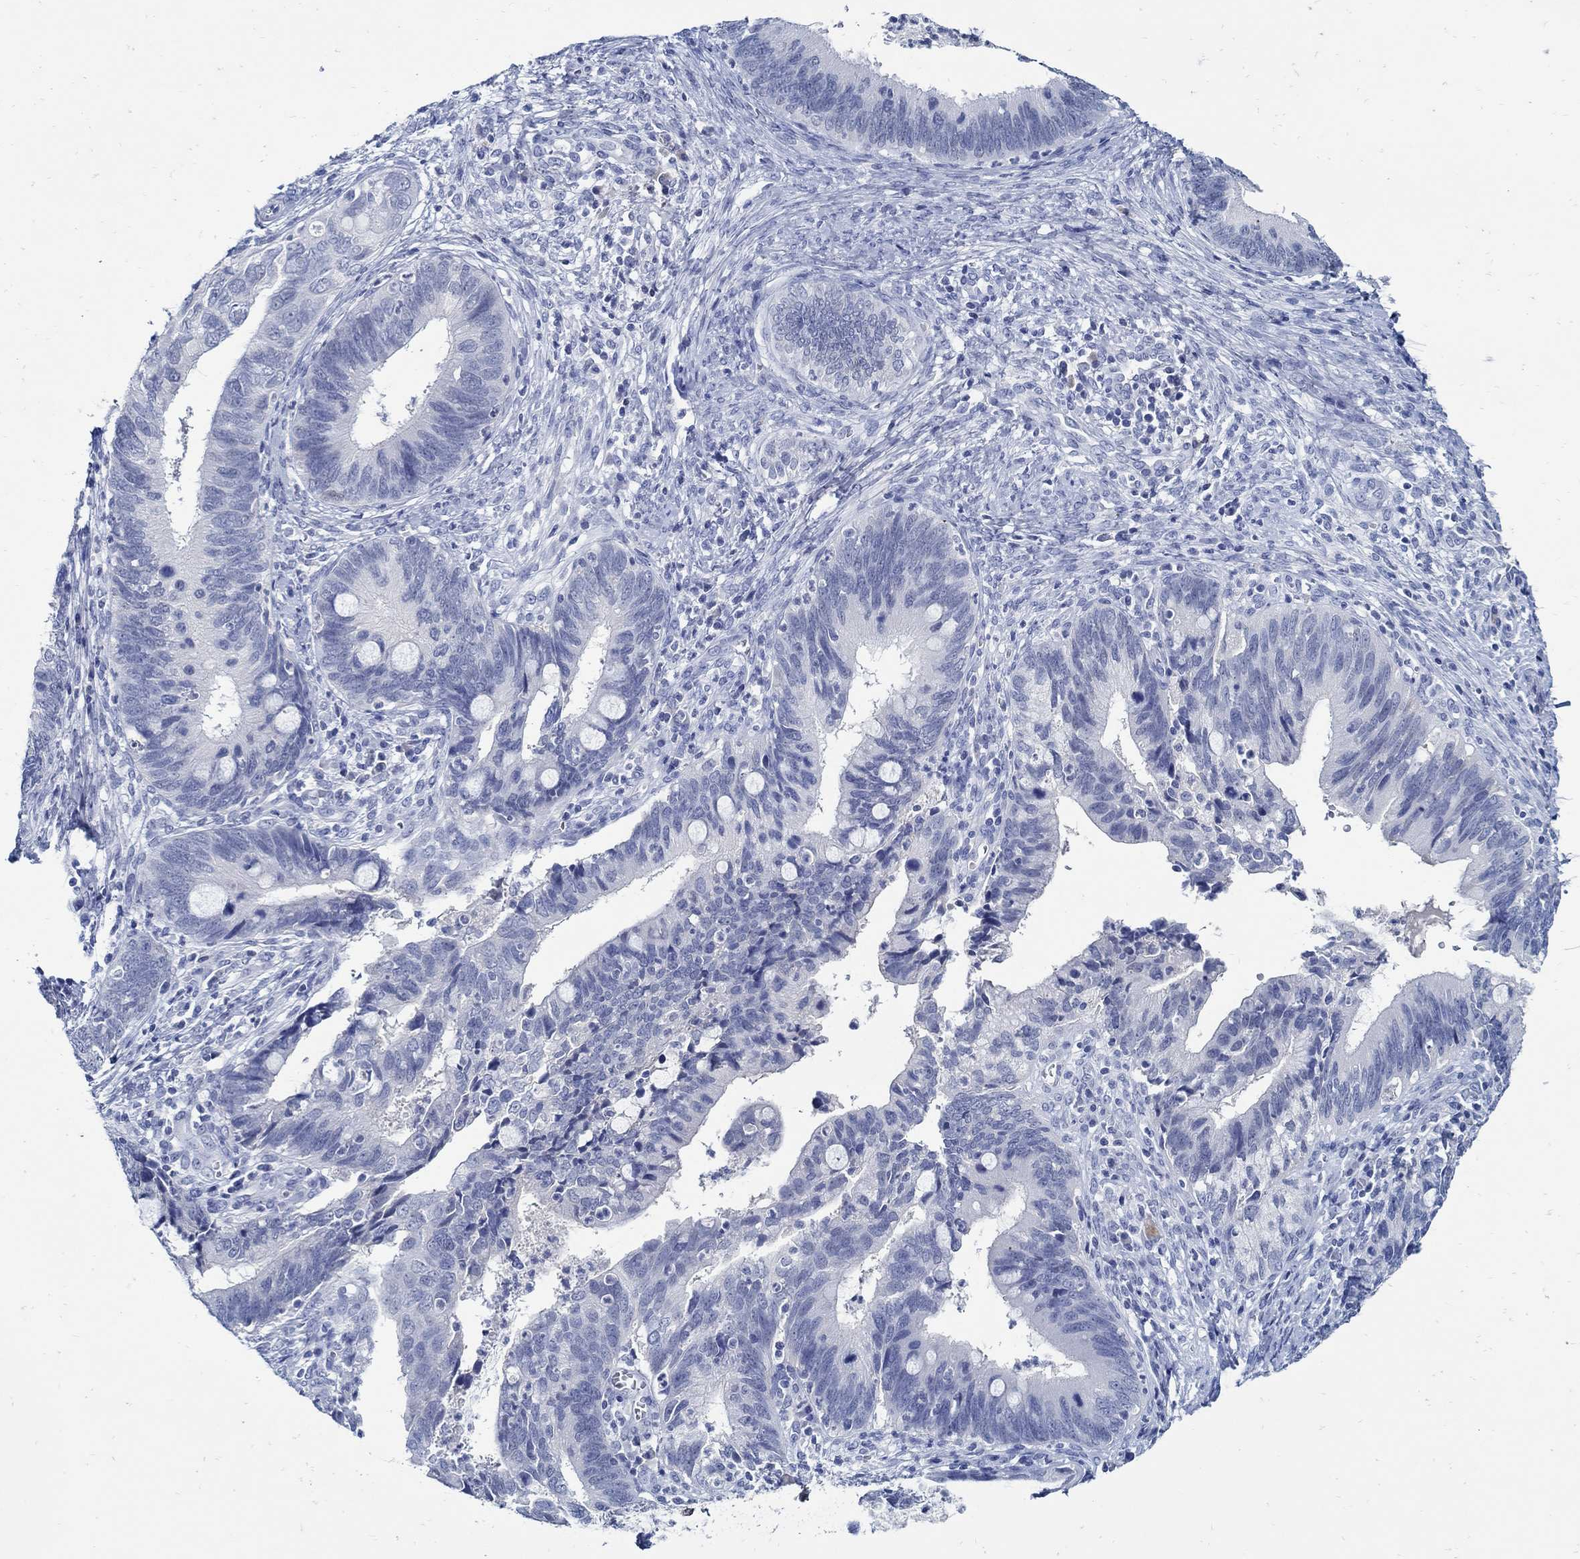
{"staining": {"intensity": "negative", "quantity": "none", "location": "none"}, "tissue": "cervical cancer", "cell_type": "Tumor cells", "image_type": "cancer", "snomed": [{"axis": "morphology", "description": "Adenocarcinoma, NOS"}, {"axis": "topography", "description": "Cervix"}], "caption": "Cervical cancer was stained to show a protein in brown. There is no significant staining in tumor cells.", "gene": "PAX9", "patient": {"sex": "female", "age": 42}}